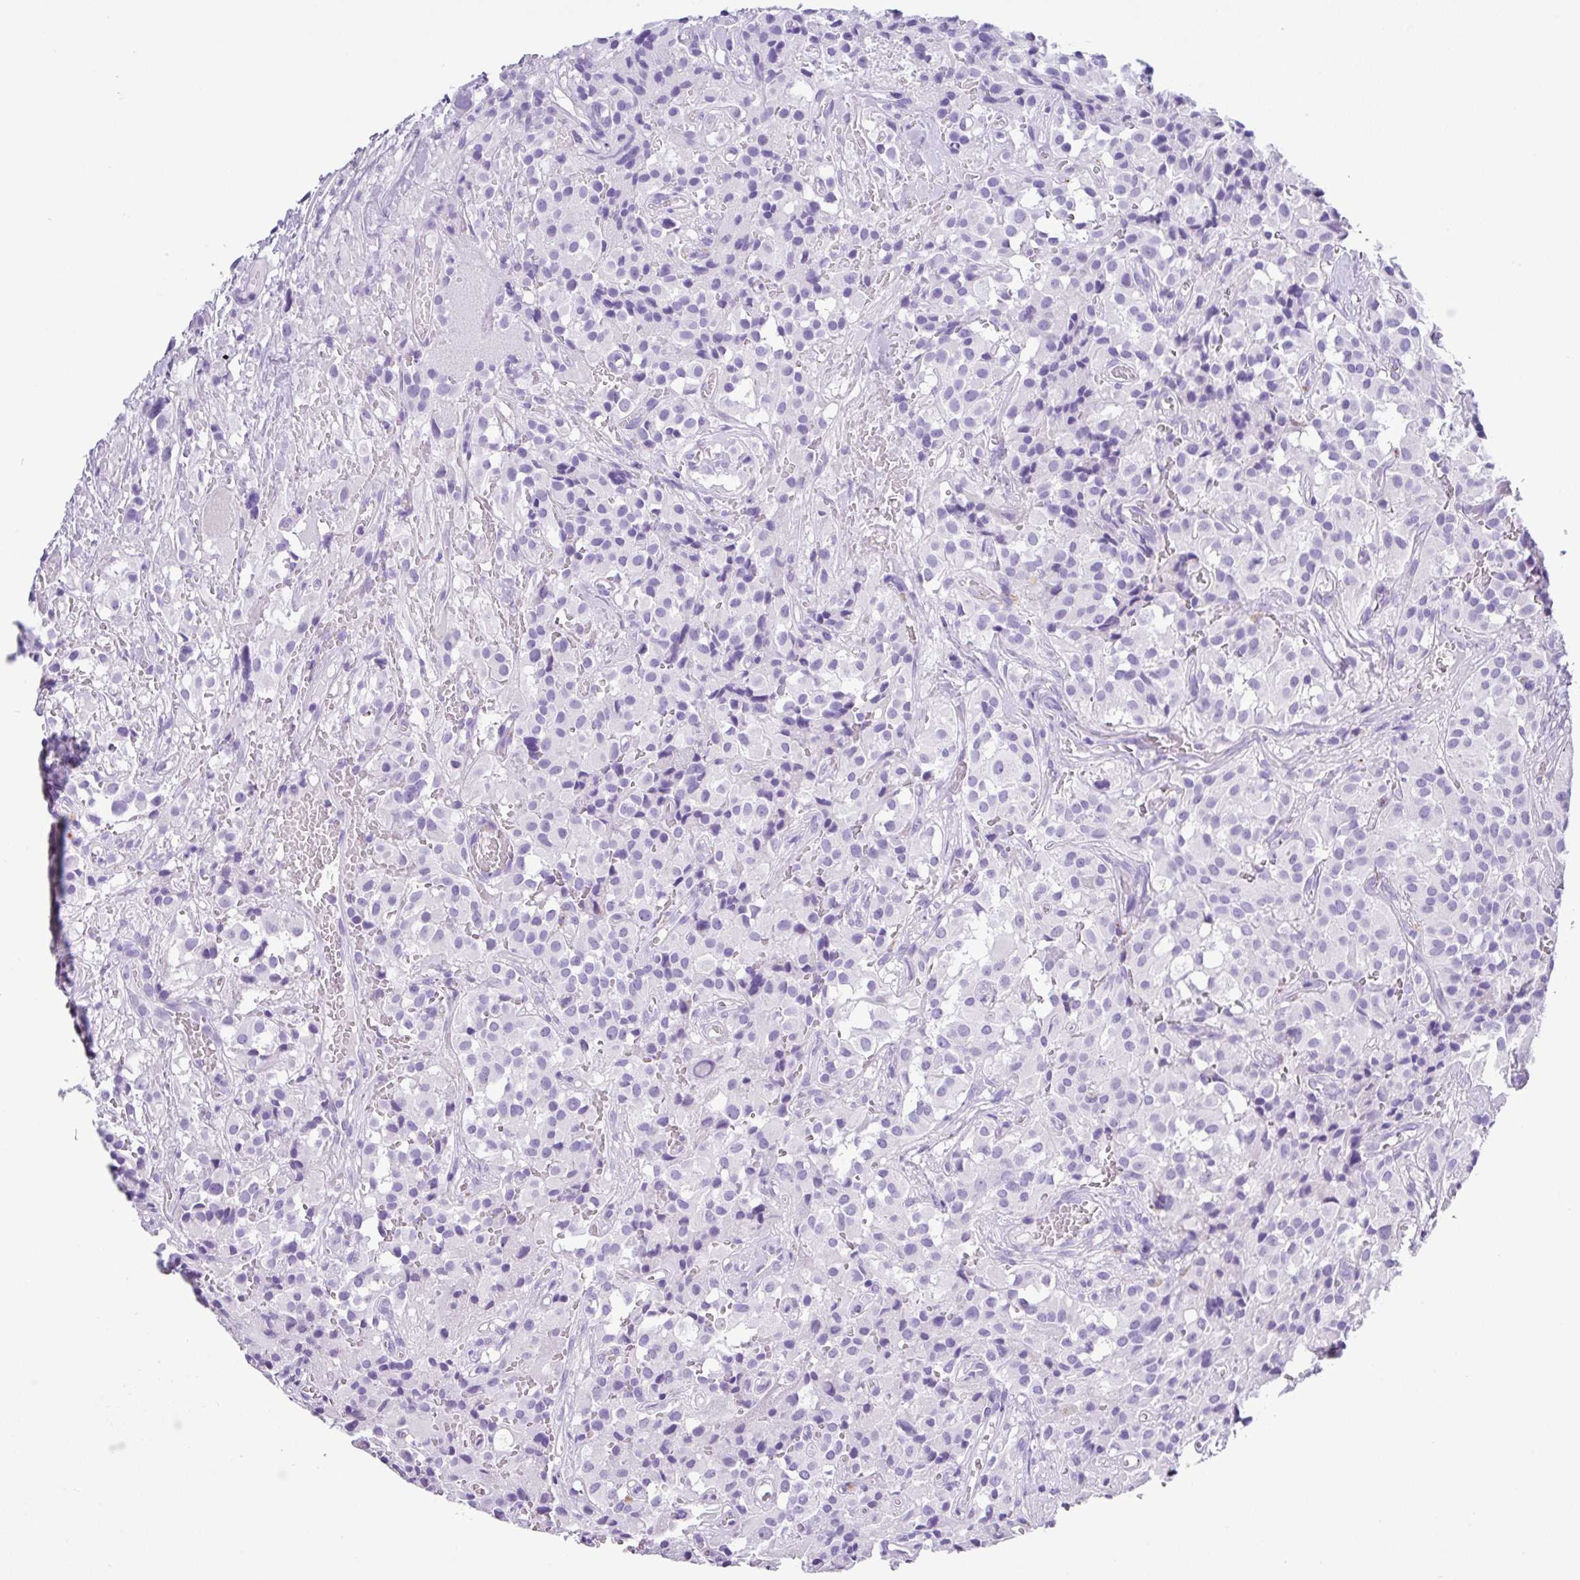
{"staining": {"intensity": "negative", "quantity": "none", "location": "none"}, "tissue": "glioma", "cell_type": "Tumor cells", "image_type": "cancer", "snomed": [{"axis": "morphology", "description": "Glioma, malignant, Low grade"}, {"axis": "topography", "description": "Brain"}], "caption": "Immunohistochemistry (IHC) micrograph of neoplastic tissue: malignant glioma (low-grade) stained with DAB (3,3'-diaminobenzidine) exhibits no significant protein expression in tumor cells. (Immunohistochemistry (IHC), brightfield microscopy, high magnification).", "gene": "ZG16", "patient": {"sex": "male", "age": 42}}